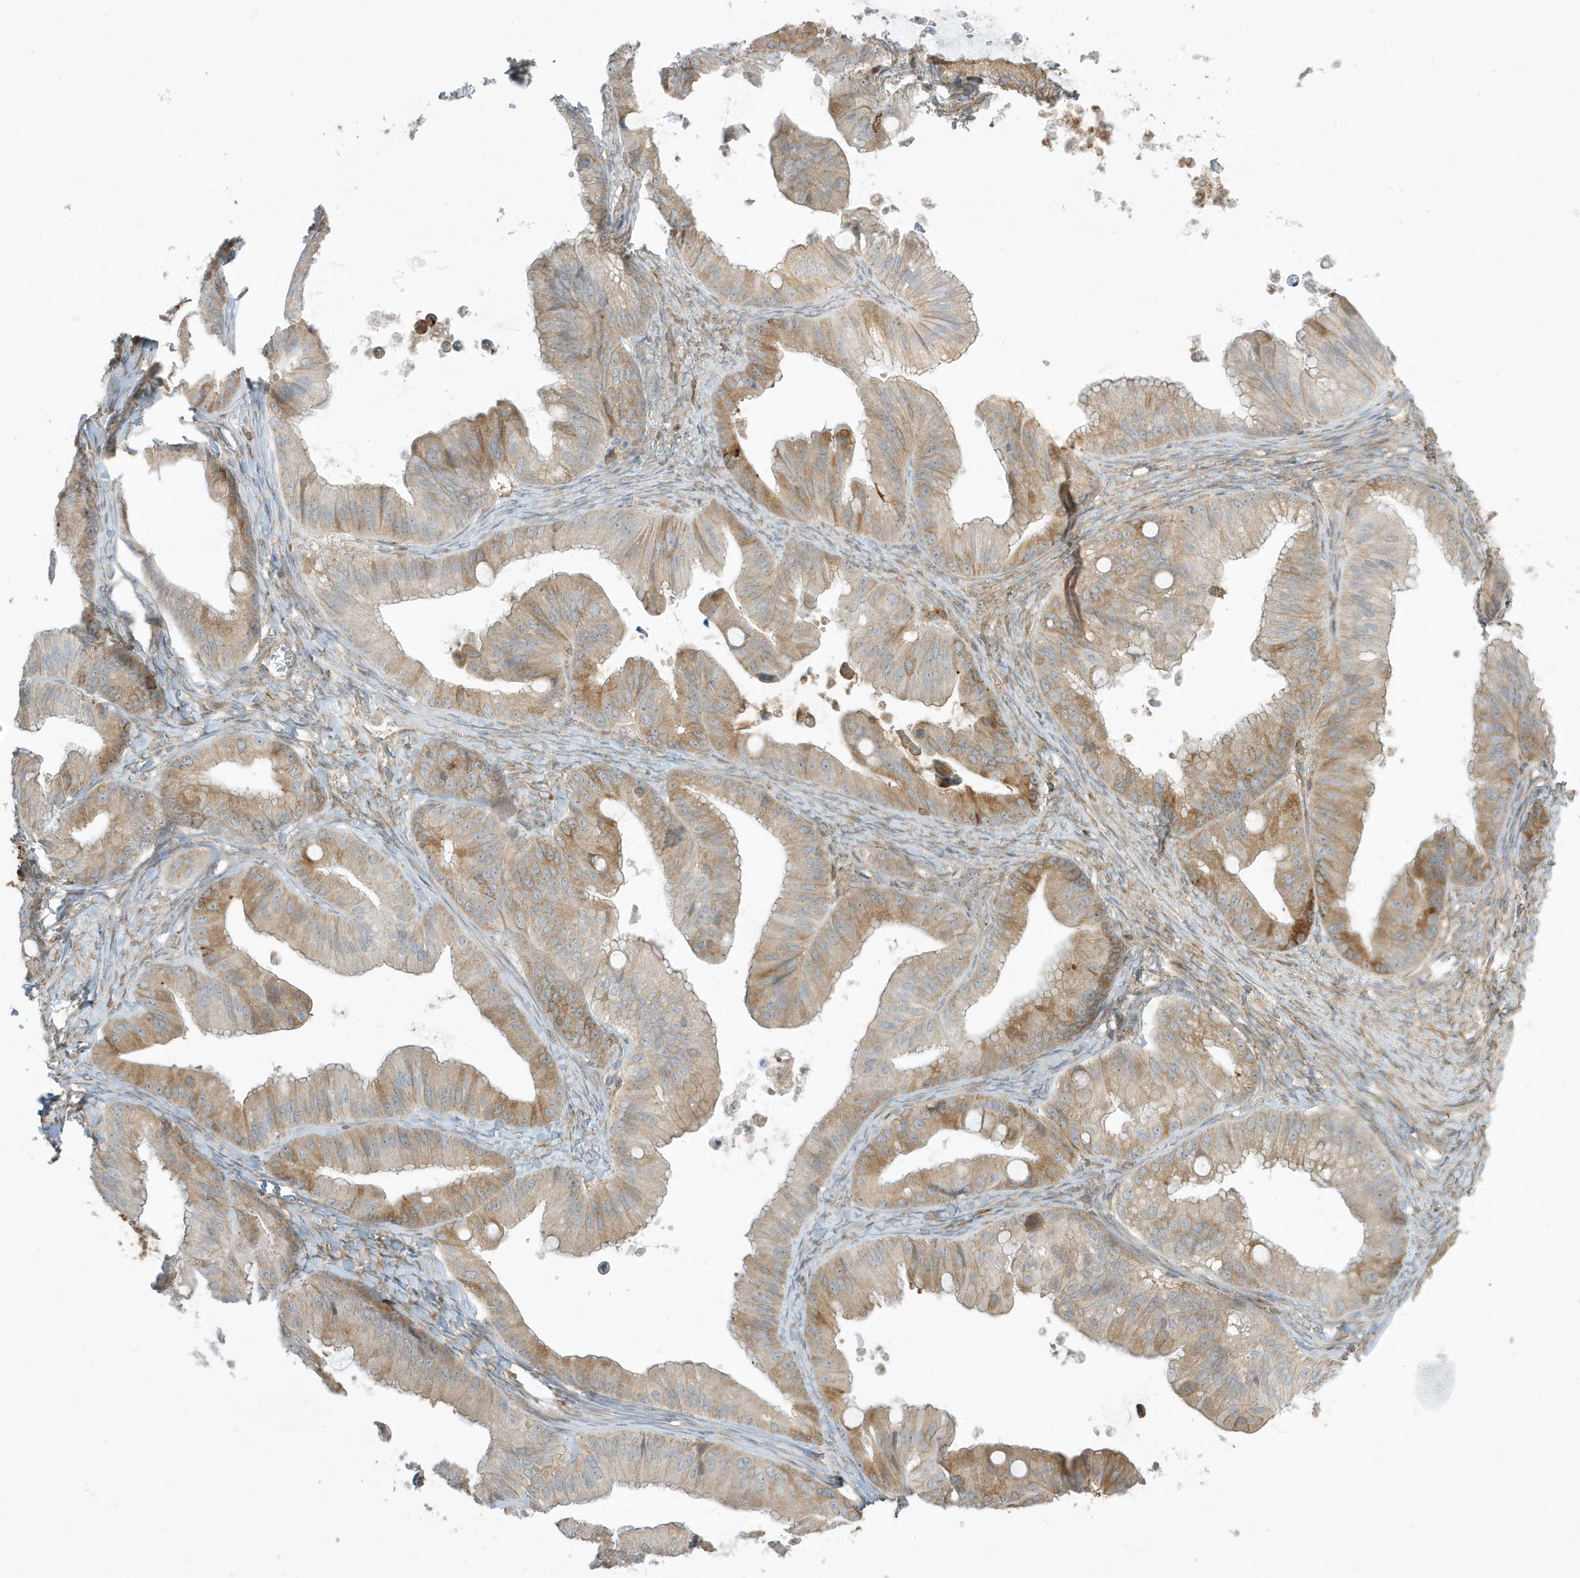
{"staining": {"intensity": "moderate", "quantity": "25%-75%", "location": "cytoplasmic/membranous"}, "tissue": "ovarian cancer", "cell_type": "Tumor cells", "image_type": "cancer", "snomed": [{"axis": "morphology", "description": "Cystadenocarcinoma, mucinous, NOS"}, {"axis": "topography", "description": "Ovary"}], "caption": "Protein expression analysis of human ovarian cancer reveals moderate cytoplasmic/membranous positivity in approximately 25%-75% of tumor cells. The staining is performed using DAB brown chromogen to label protein expression. The nuclei are counter-stained blue using hematoxylin.", "gene": "SCARF2", "patient": {"sex": "female", "age": 71}}